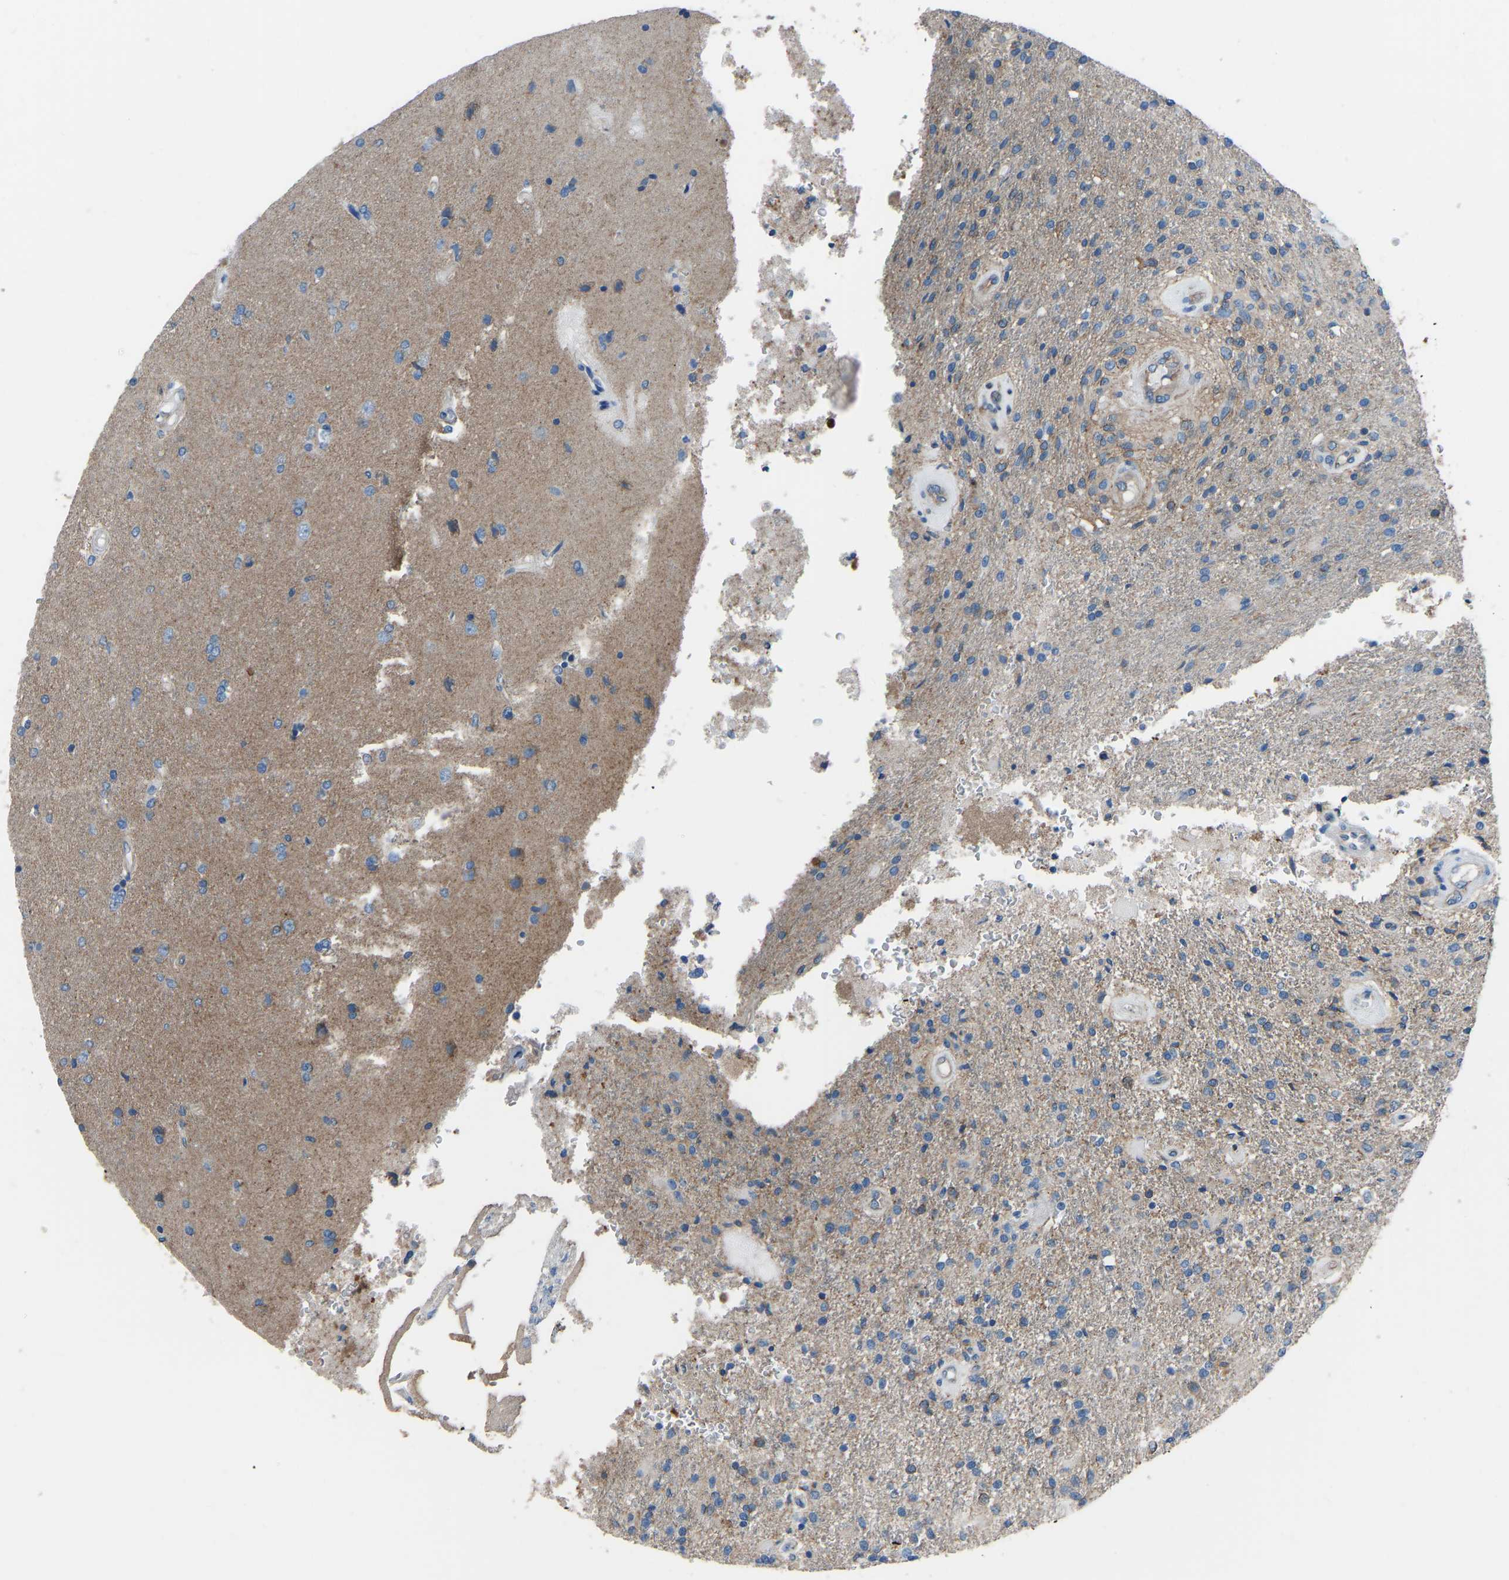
{"staining": {"intensity": "moderate", "quantity": "<25%", "location": "cytoplasmic/membranous"}, "tissue": "glioma", "cell_type": "Tumor cells", "image_type": "cancer", "snomed": [{"axis": "morphology", "description": "Normal tissue, NOS"}, {"axis": "morphology", "description": "Glioma, malignant, High grade"}, {"axis": "topography", "description": "Cerebral cortex"}], "caption": "High-grade glioma (malignant) stained with a protein marker exhibits moderate staining in tumor cells.", "gene": "MYH10", "patient": {"sex": "male", "age": 77}}